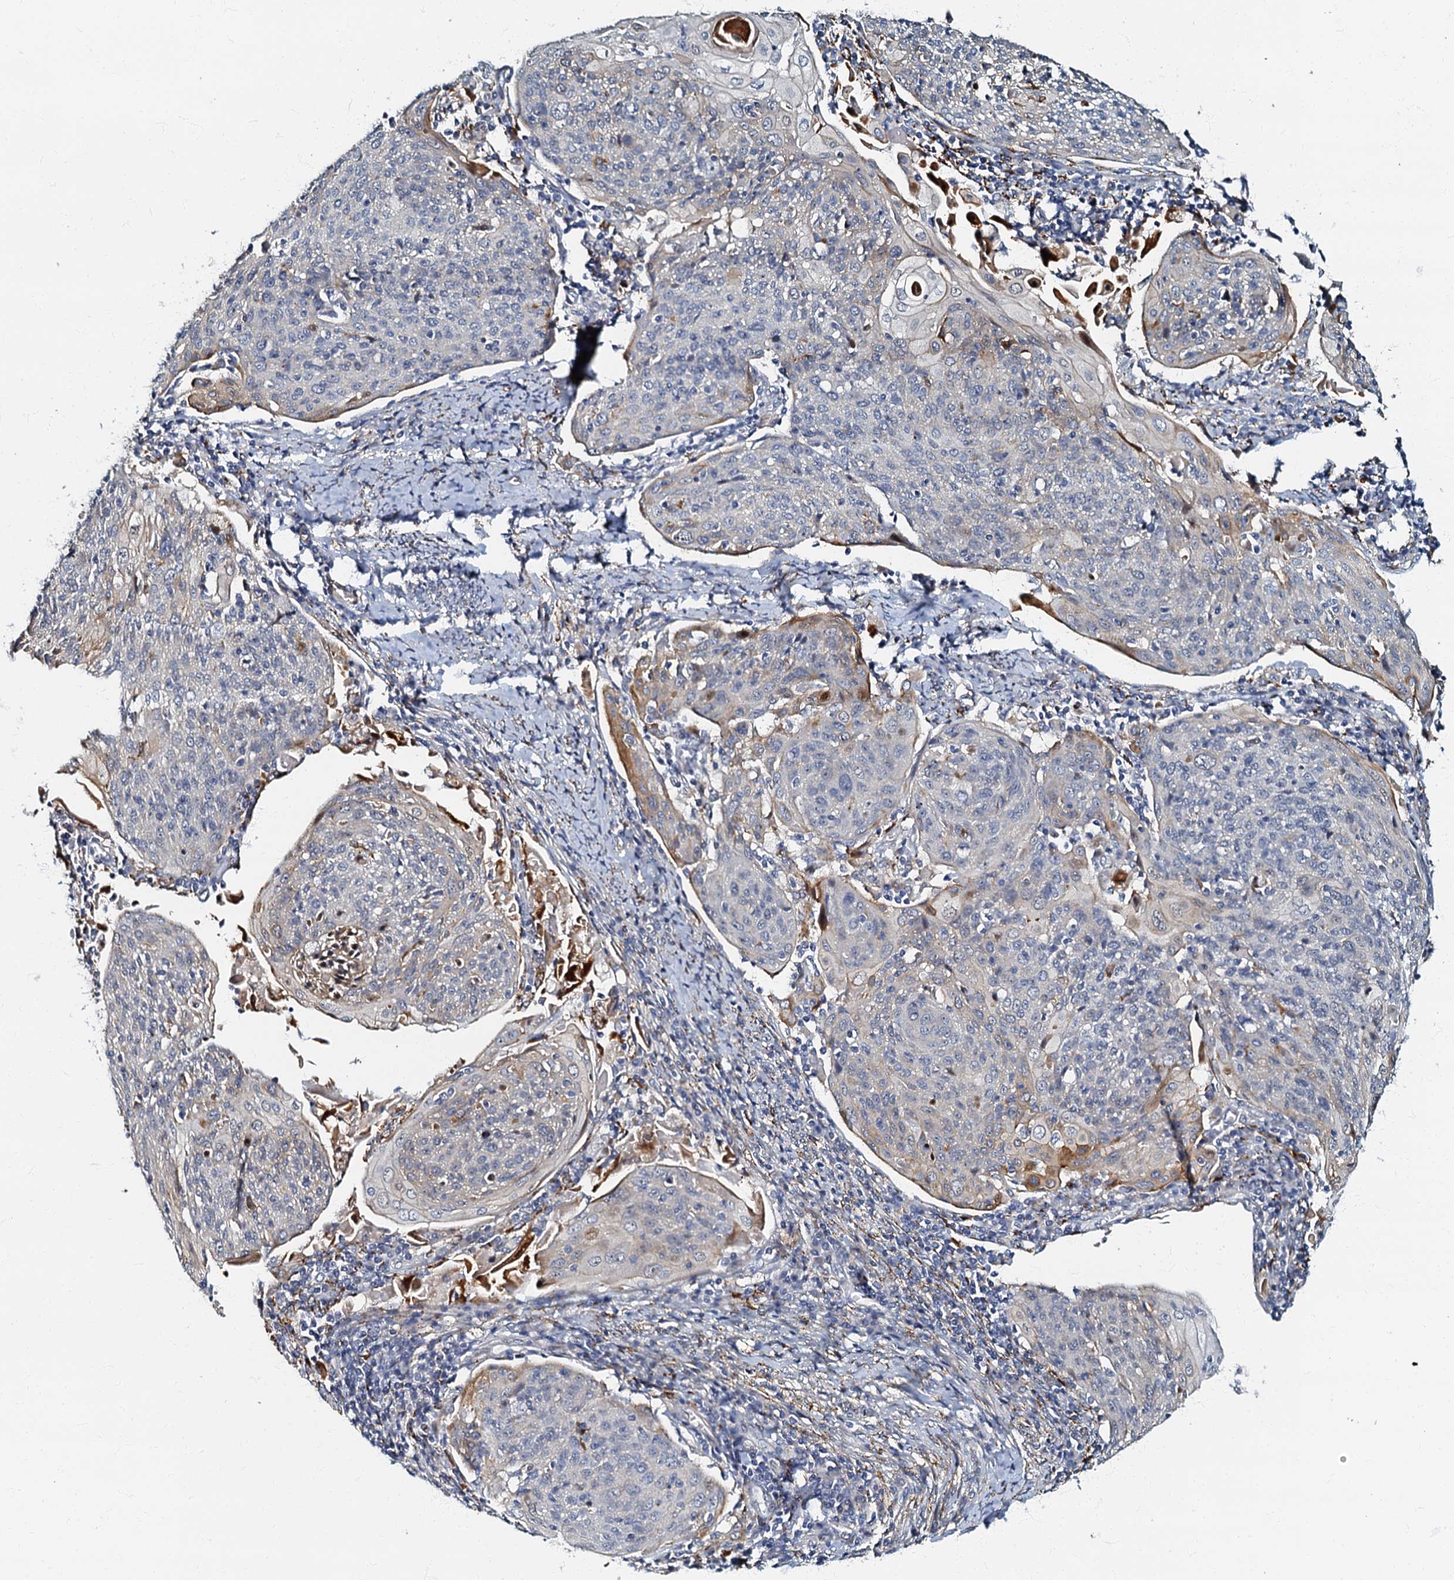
{"staining": {"intensity": "negative", "quantity": "none", "location": "none"}, "tissue": "cervical cancer", "cell_type": "Tumor cells", "image_type": "cancer", "snomed": [{"axis": "morphology", "description": "Squamous cell carcinoma, NOS"}, {"axis": "topography", "description": "Cervix"}], "caption": "Tumor cells show no significant expression in cervical cancer.", "gene": "OLAH", "patient": {"sex": "female", "age": 67}}